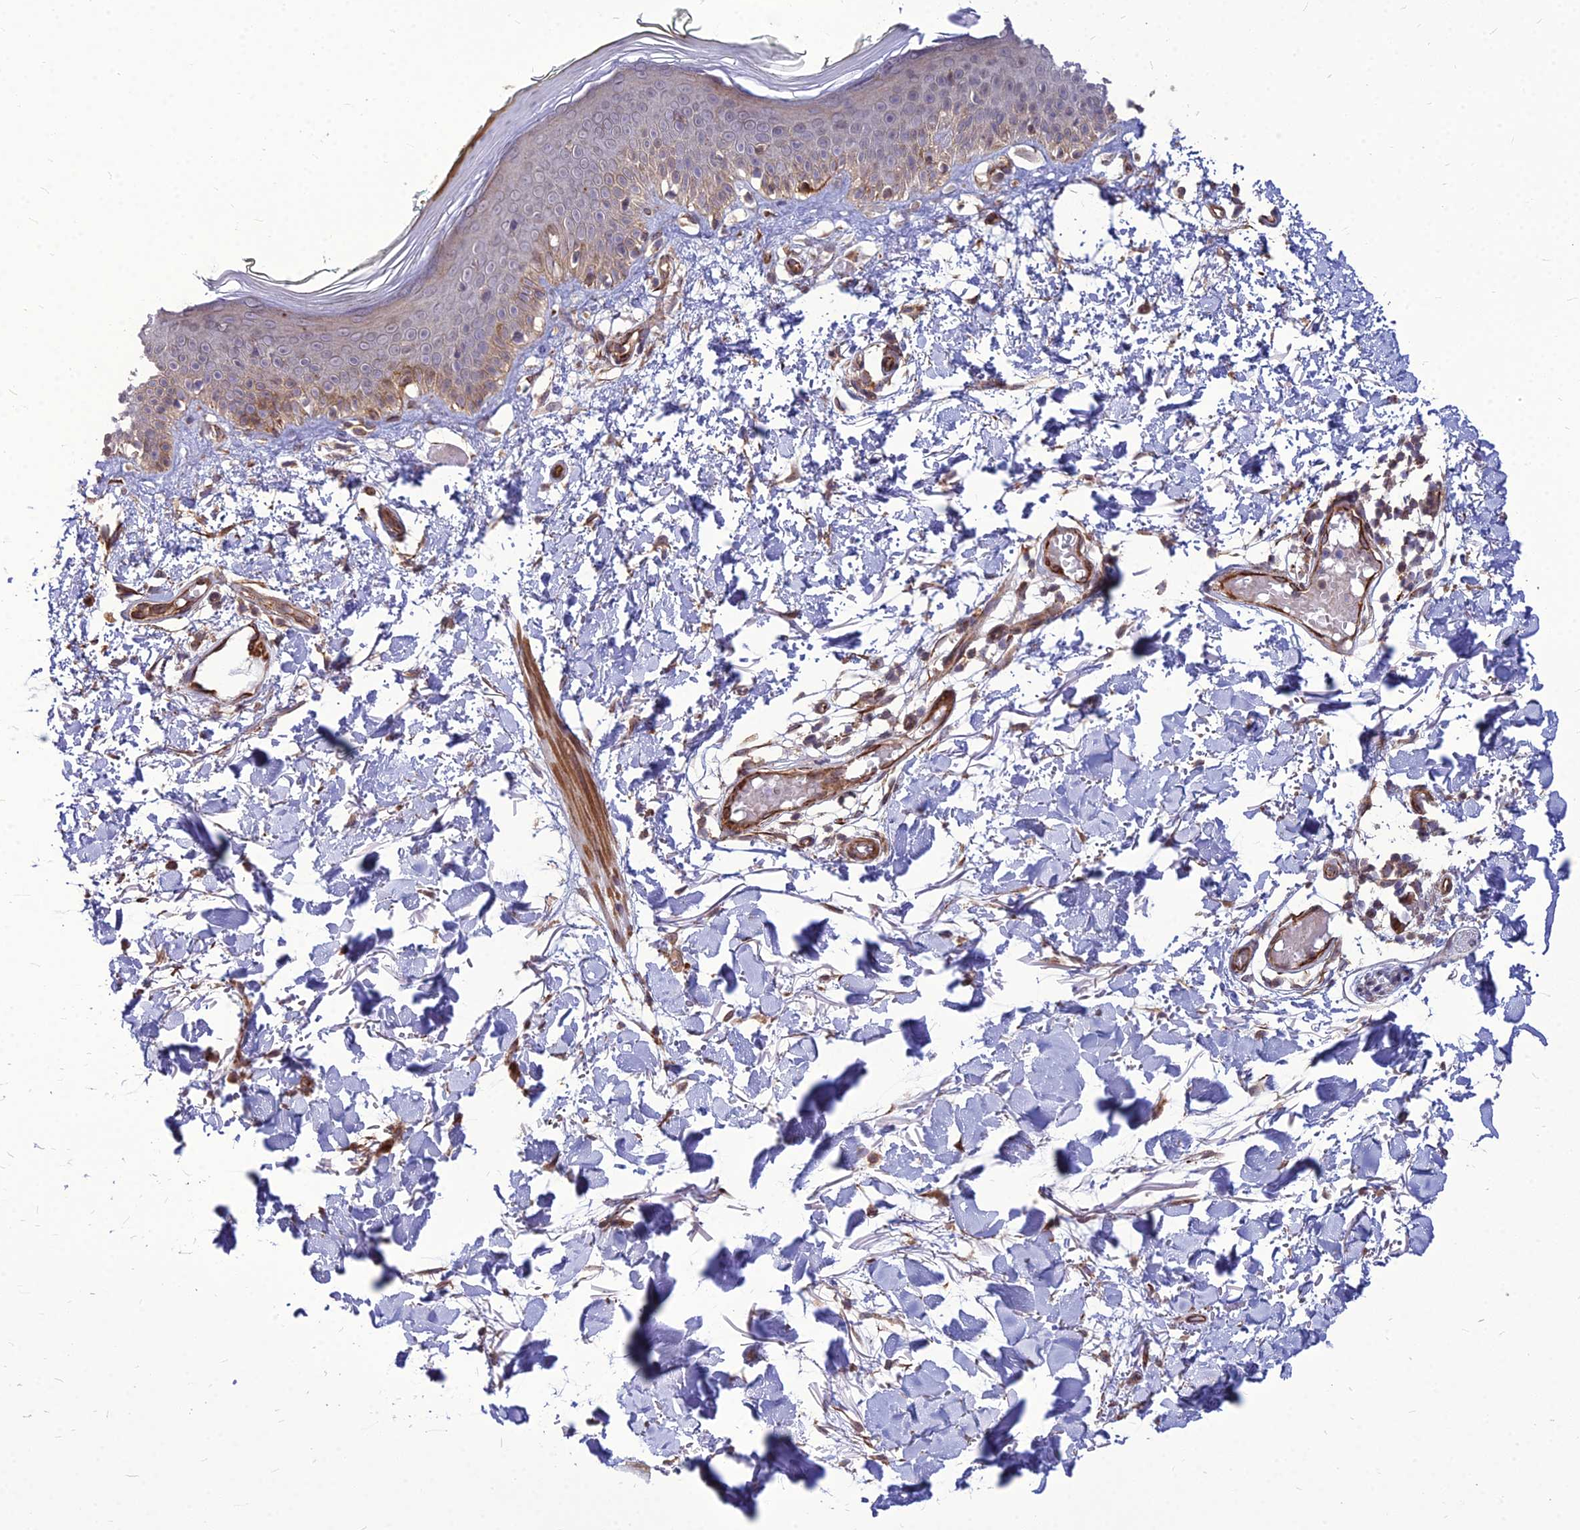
{"staining": {"intensity": "negative", "quantity": "none", "location": "none"}, "tissue": "skin", "cell_type": "Fibroblasts", "image_type": "normal", "snomed": [{"axis": "morphology", "description": "Normal tissue, NOS"}, {"axis": "topography", "description": "Skin"}], "caption": "Photomicrograph shows no significant protein positivity in fibroblasts of benign skin.", "gene": "TSPYL2", "patient": {"sex": "male", "age": 62}}